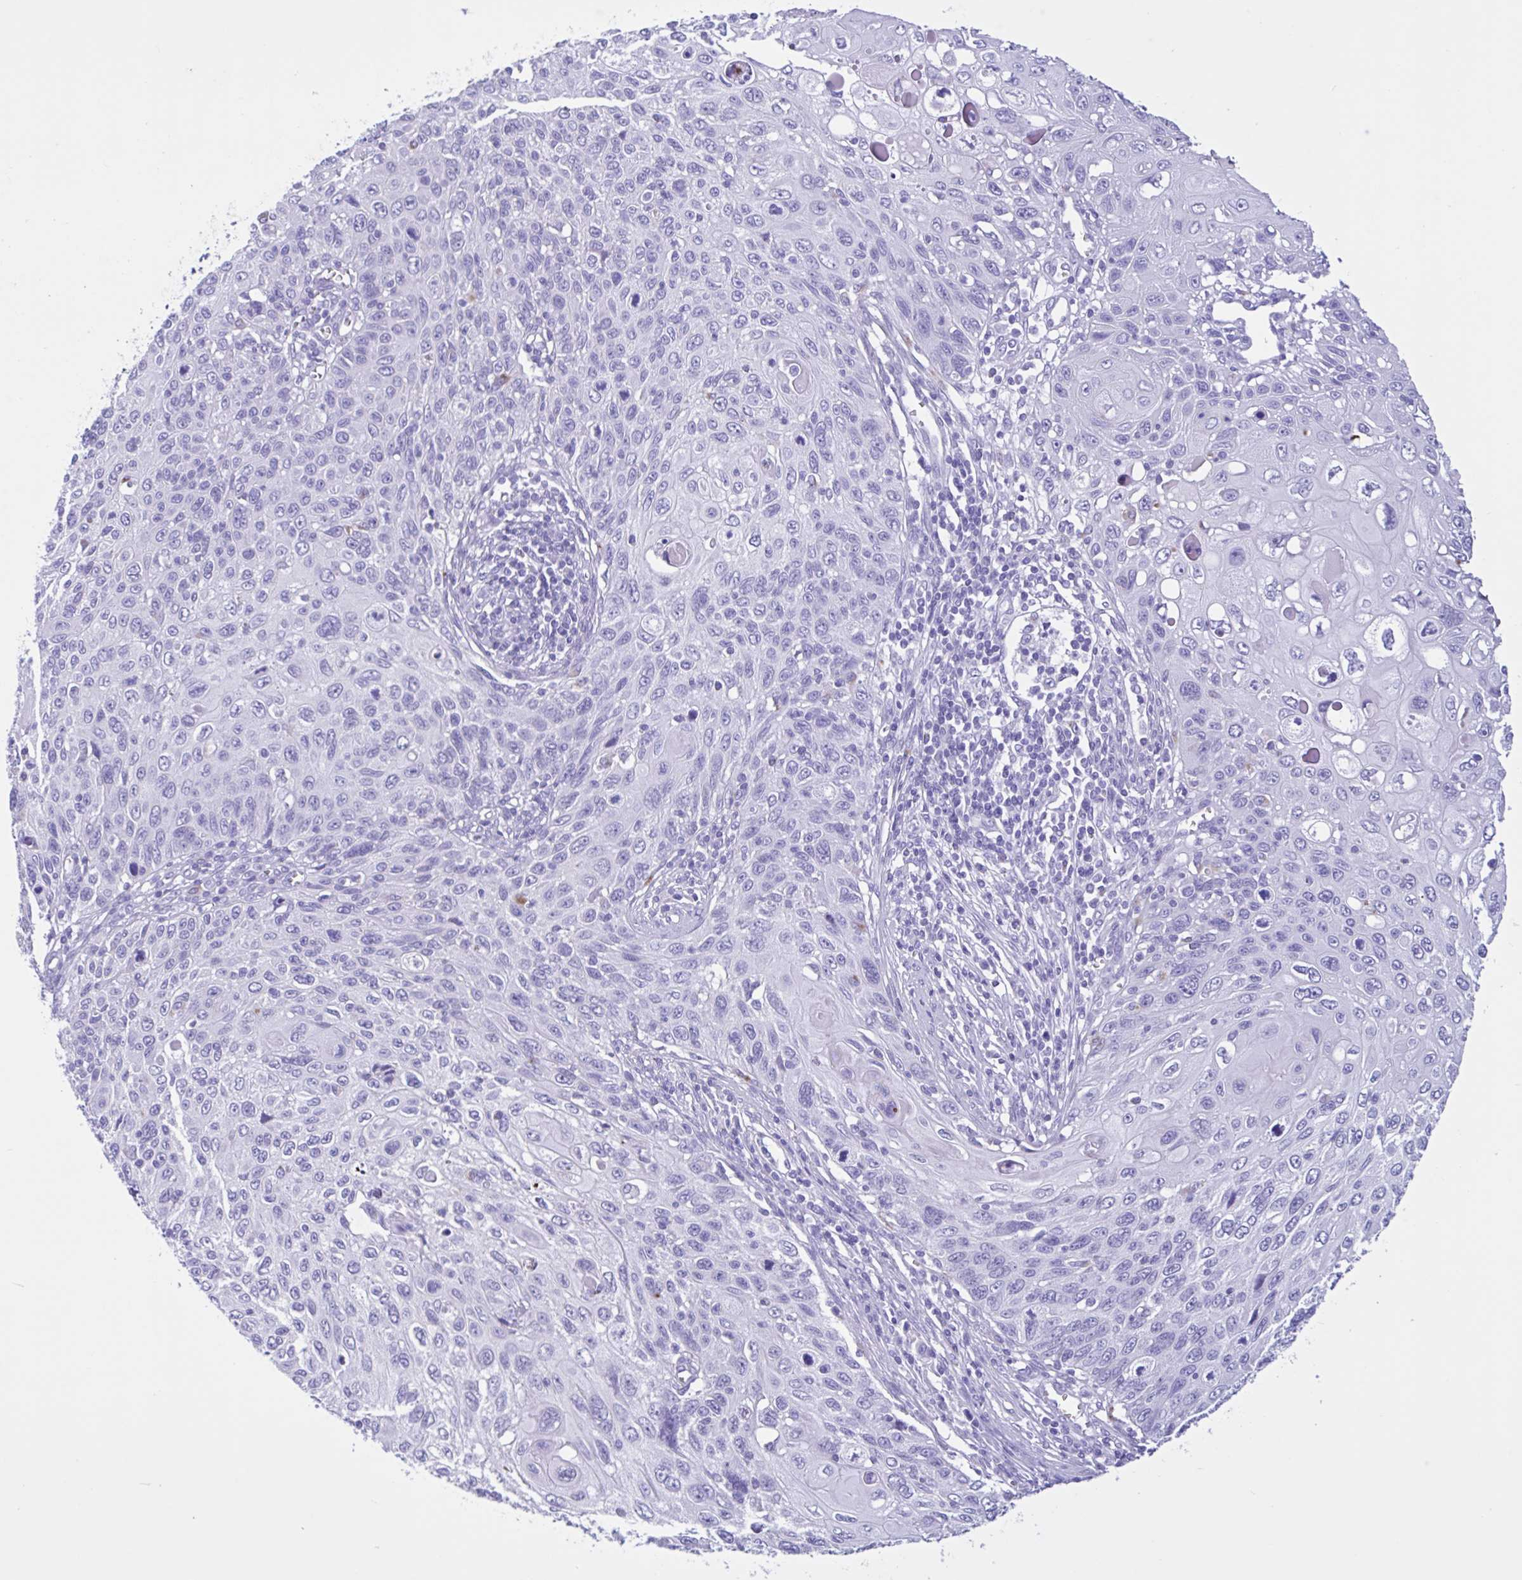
{"staining": {"intensity": "negative", "quantity": "none", "location": "none"}, "tissue": "cervical cancer", "cell_type": "Tumor cells", "image_type": "cancer", "snomed": [{"axis": "morphology", "description": "Squamous cell carcinoma, NOS"}, {"axis": "topography", "description": "Cervix"}], "caption": "This histopathology image is of cervical cancer stained with immunohistochemistry (IHC) to label a protein in brown with the nuclei are counter-stained blue. There is no staining in tumor cells.", "gene": "OR4N4", "patient": {"sex": "female", "age": 70}}